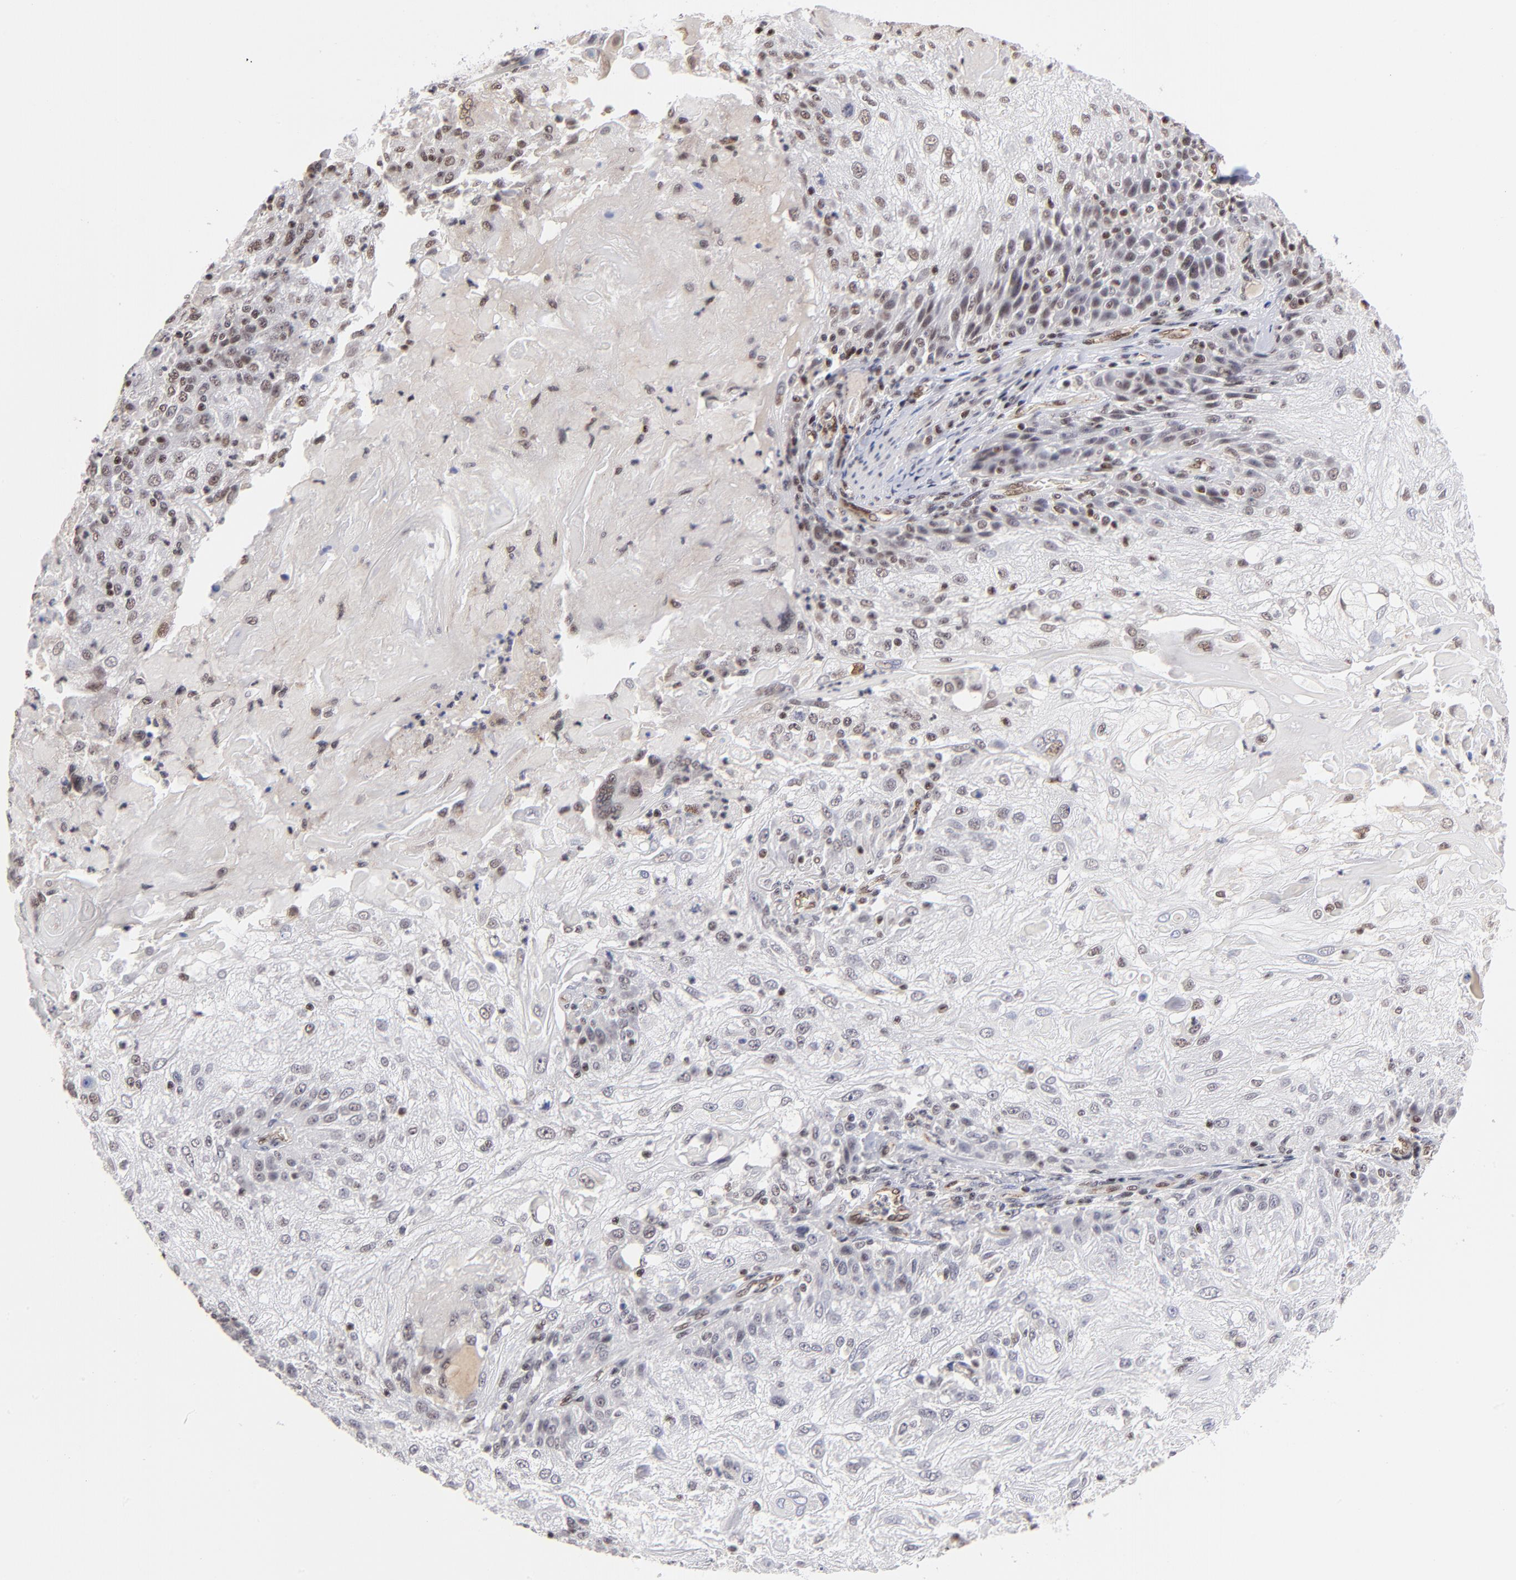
{"staining": {"intensity": "weak", "quantity": "<25%", "location": "nuclear"}, "tissue": "skin cancer", "cell_type": "Tumor cells", "image_type": "cancer", "snomed": [{"axis": "morphology", "description": "Normal tissue, NOS"}, {"axis": "morphology", "description": "Squamous cell carcinoma, NOS"}, {"axis": "topography", "description": "Skin"}], "caption": "DAB (3,3'-diaminobenzidine) immunohistochemical staining of human skin squamous cell carcinoma demonstrates no significant expression in tumor cells.", "gene": "GABPA", "patient": {"sex": "female", "age": 83}}